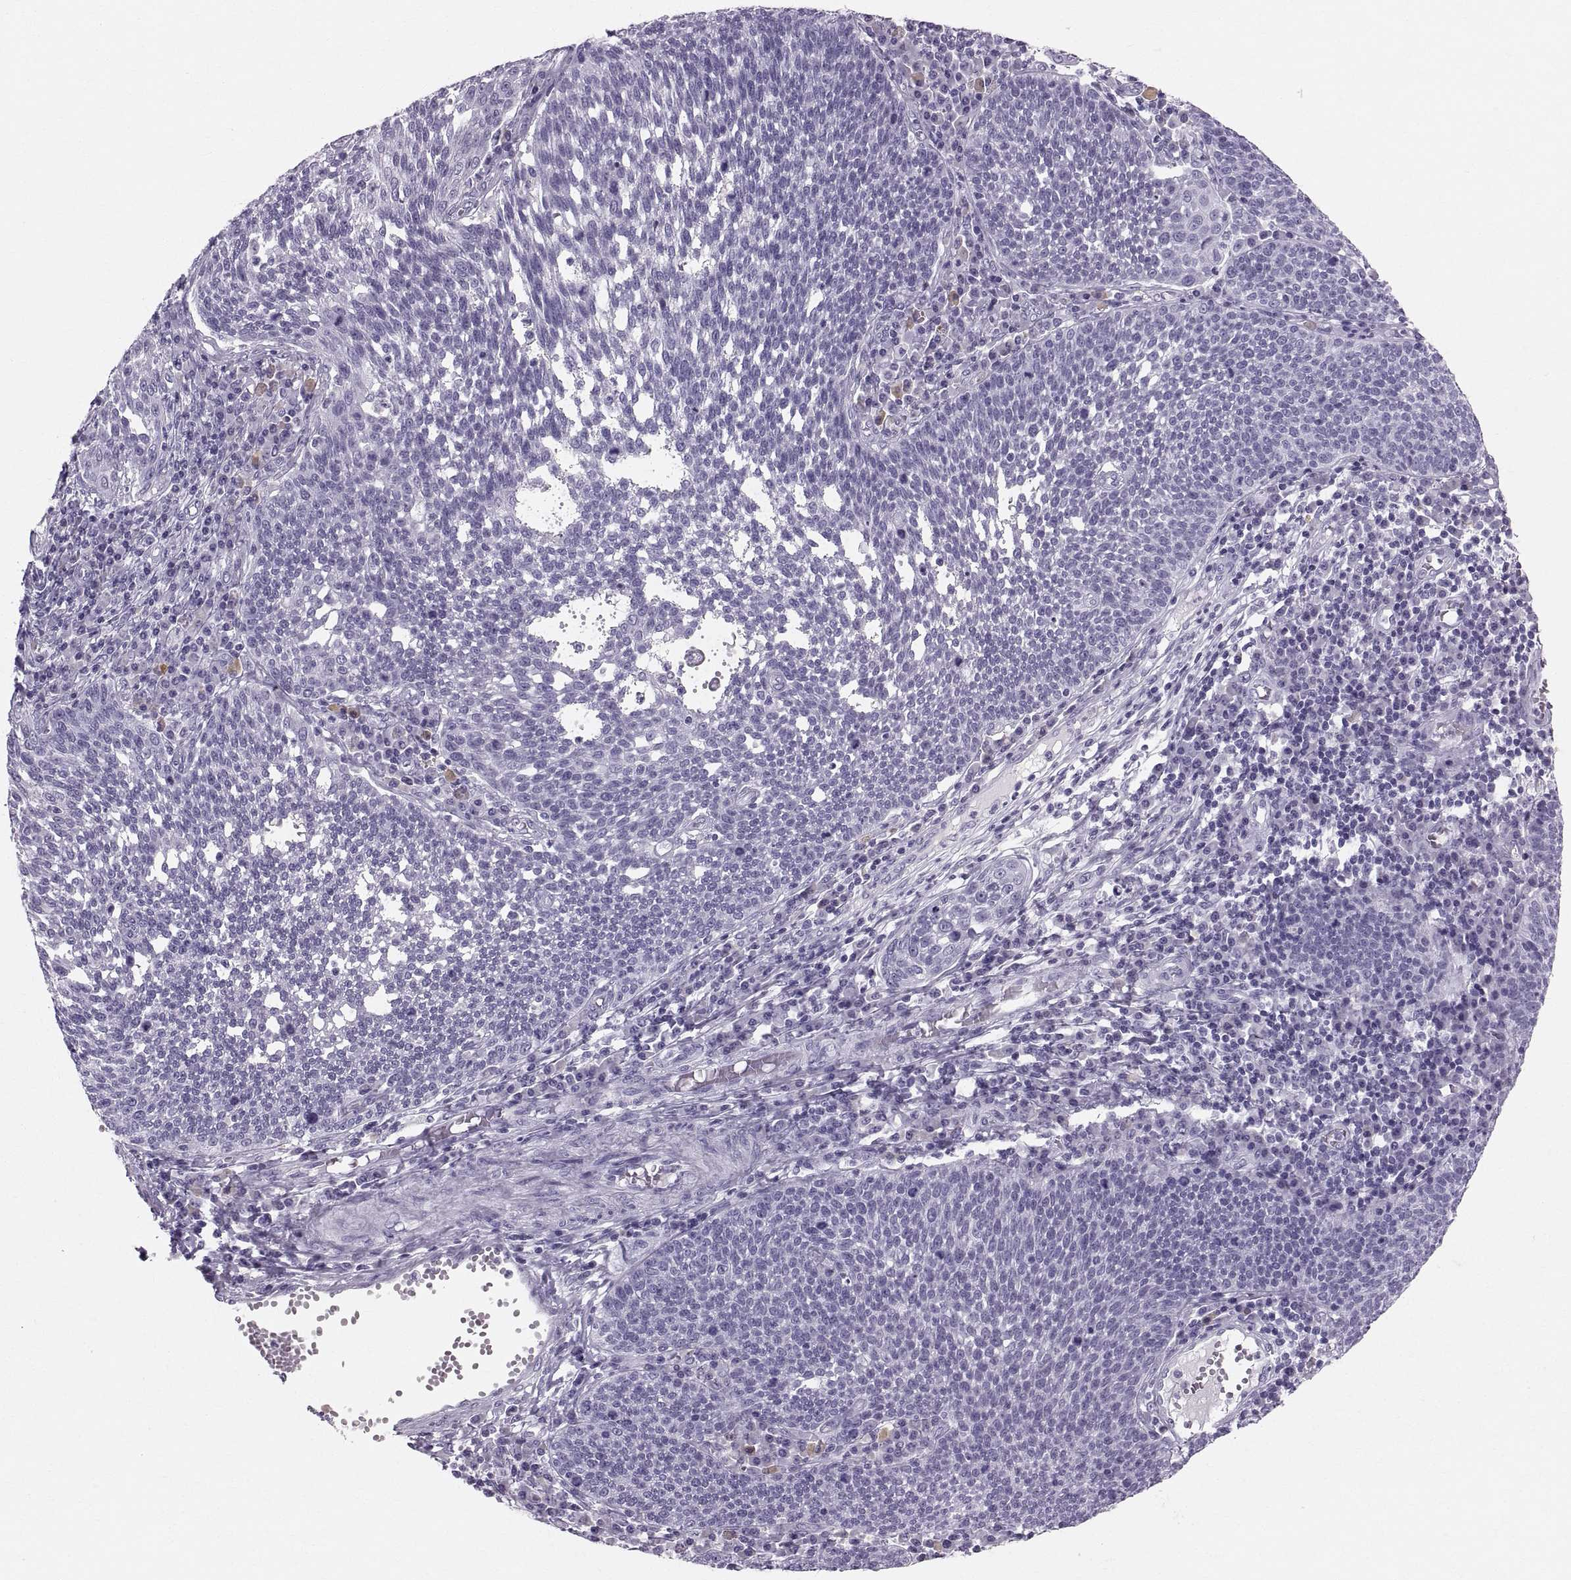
{"staining": {"intensity": "negative", "quantity": "none", "location": "none"}, "tissue": "cervical cancer", "cell_type": "Tumor cells", "image_type": "cancer", "snomed": [{"axis": "morphology", "description": "Squamous cell carcinoma, NOS"}, {"axis": "topography", "description": "Cervix"}], "caption": "Immunohistochemical staining of human squamous cell carcinoma (cervical) reveals no significant expression in tumor cells.", "gene": "SLC22A6", "patient": {"sex": "female", "age": 34}}